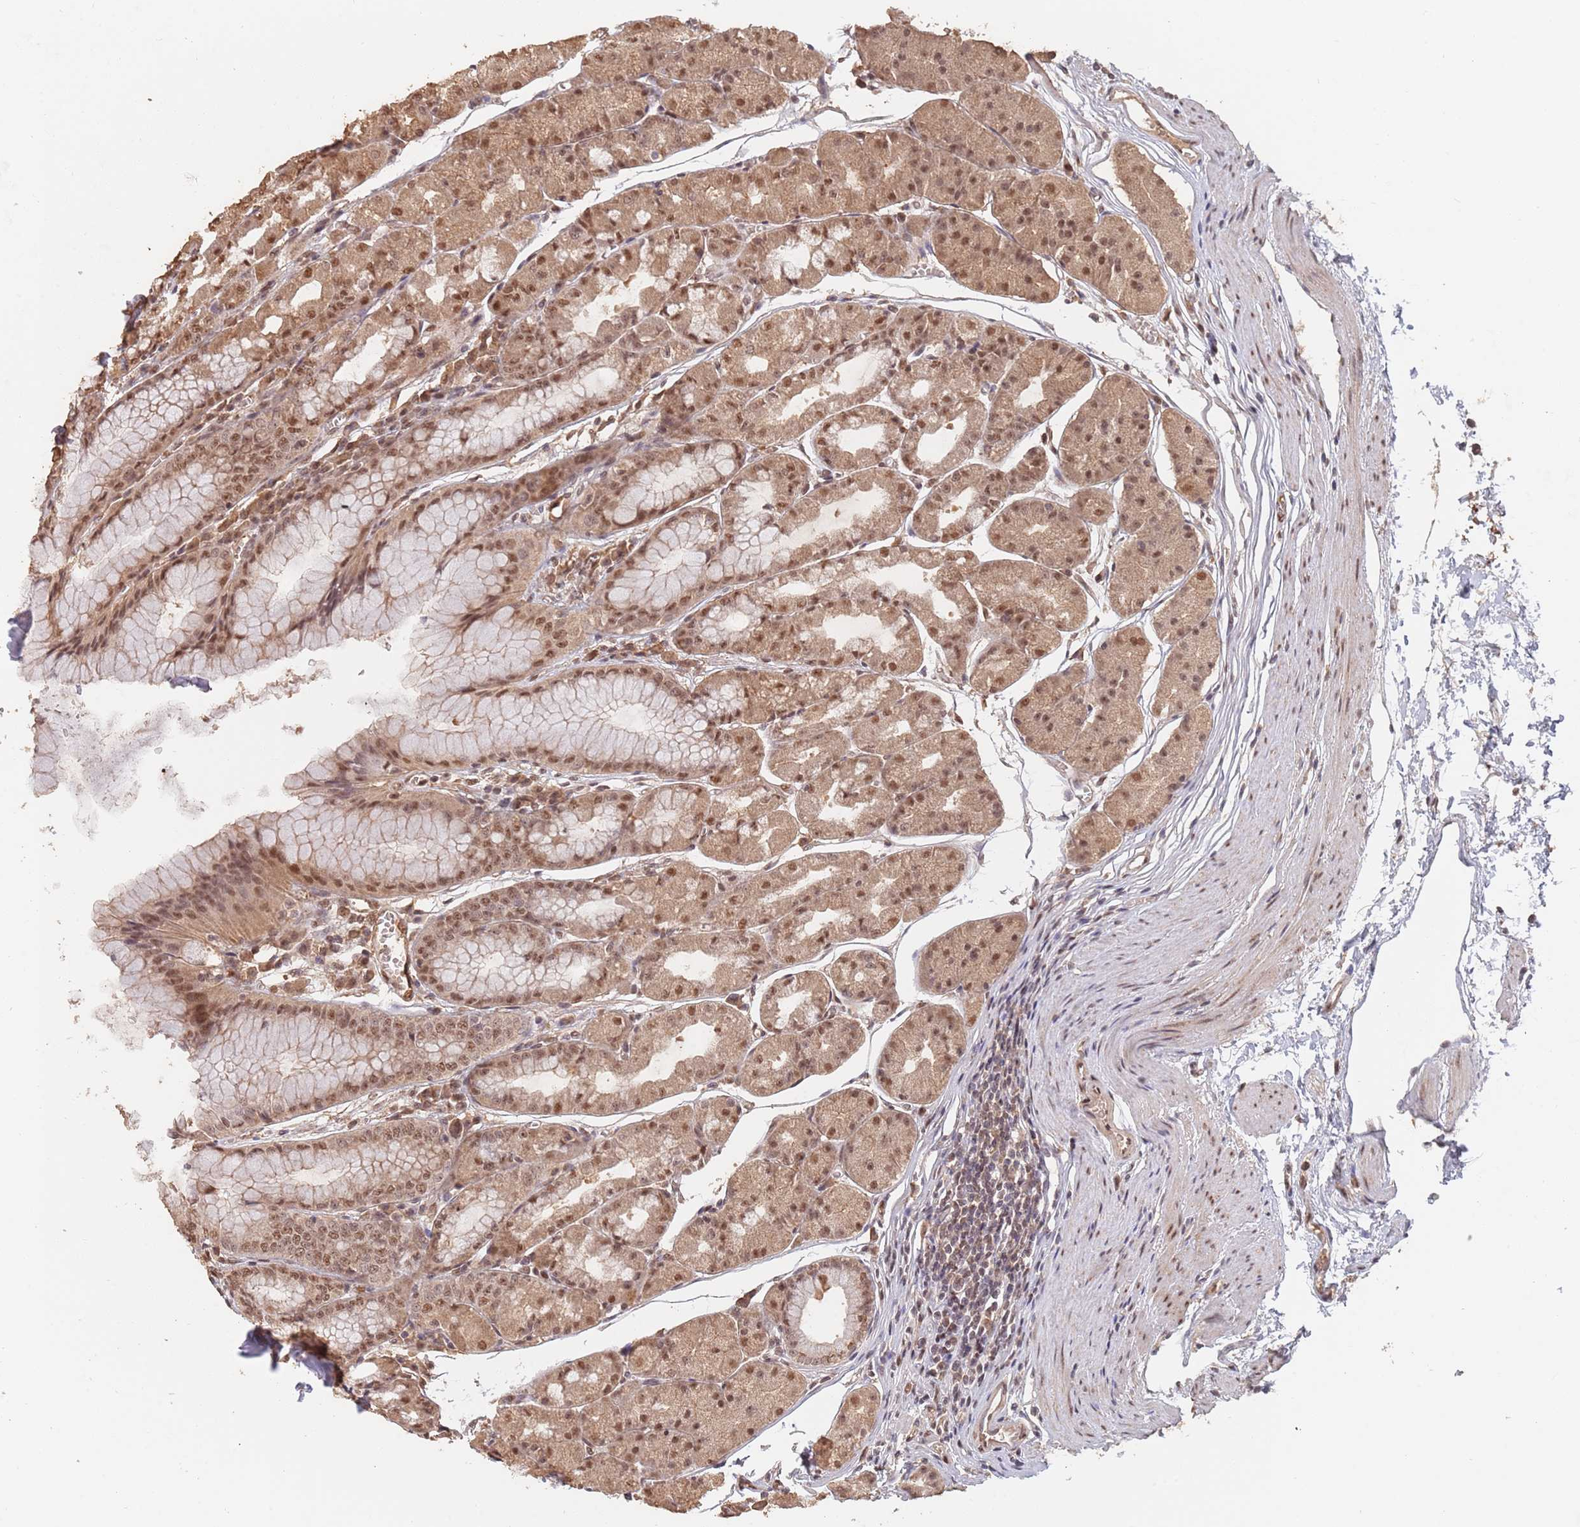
{"staining": {"intensity": "moderate", "quantity": ">75%", "location": "cytoplasmic/membranous,nuclear"}, "tissue": "stomach", "cell_type": "Glandular cells", "image_type": "normal", "snomed": [{"axis": "morphology", "description": "Normal tissue, NOS"}, {"axis": "topography", "description": "Stomach"}], "caption": "Immunohistochemistry image of benign human stomach stained for a protein (brown), which reveals medium levels of moderate cytoplasmic/membranous,nuclear staining in approximately >75% of glandular cells.", "gene": "RFXANK", "patient": {"sex": "male", "age": 55}}